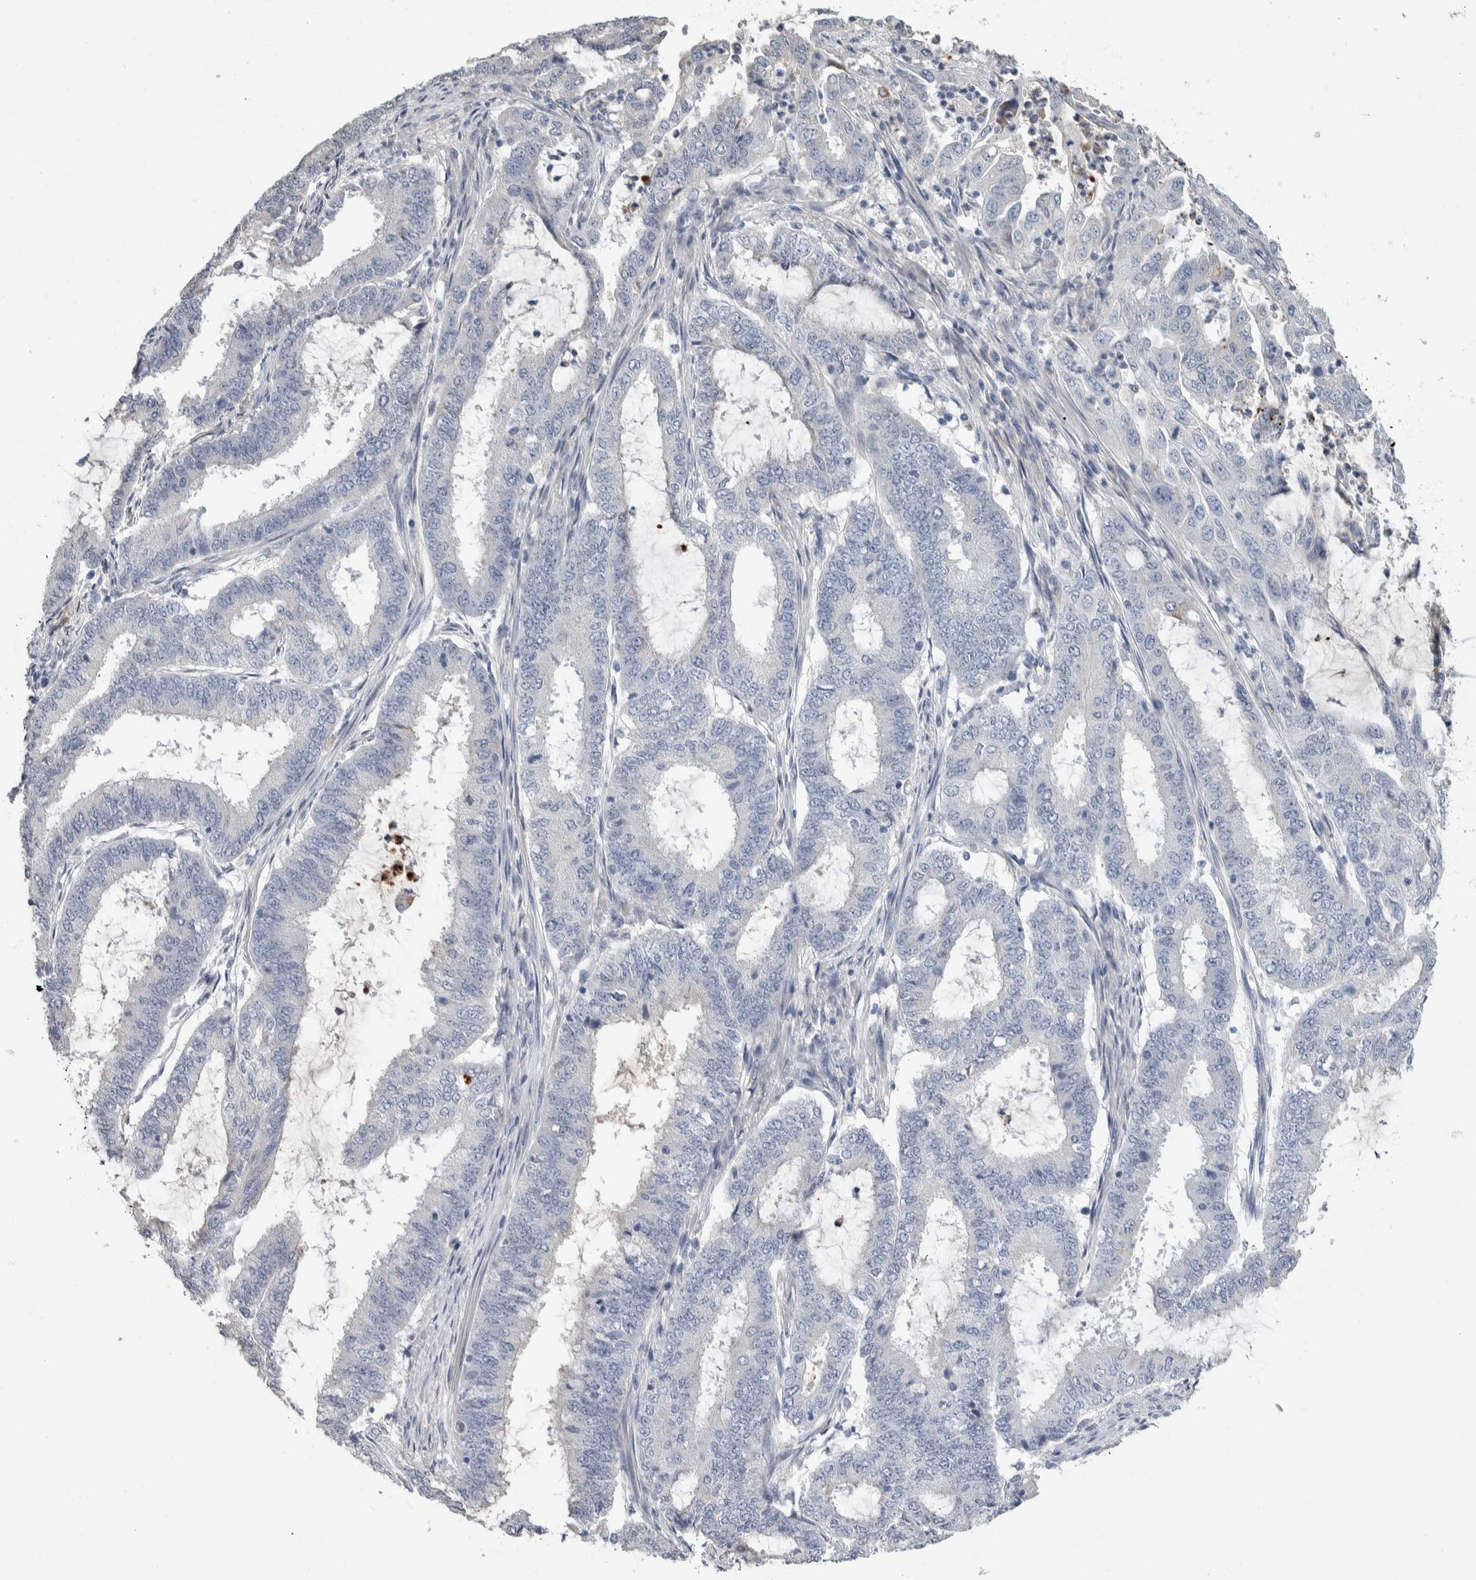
{"staining": {"intensity": "negative", "quantity": "none", "location": "none"}, "tissue": "endometrial cancer", "cell_type": "Tumor cells", "image_type": "cancer", "snomed": [{"axis": "morphology", "description": "Adenocarcinoma, NOS"}, {"axis": "topography", "description": "Endometrium"}], "caption": "Protein analysis of endometrial cancer exhibits no significant staining in tumor cells. (DAB (3,3'-diaminobenzidine) immunohistochemistry with hematoxylin counter stain).", "gene": "TMEM102", "patient": {"sex": "female", "age": 51}}